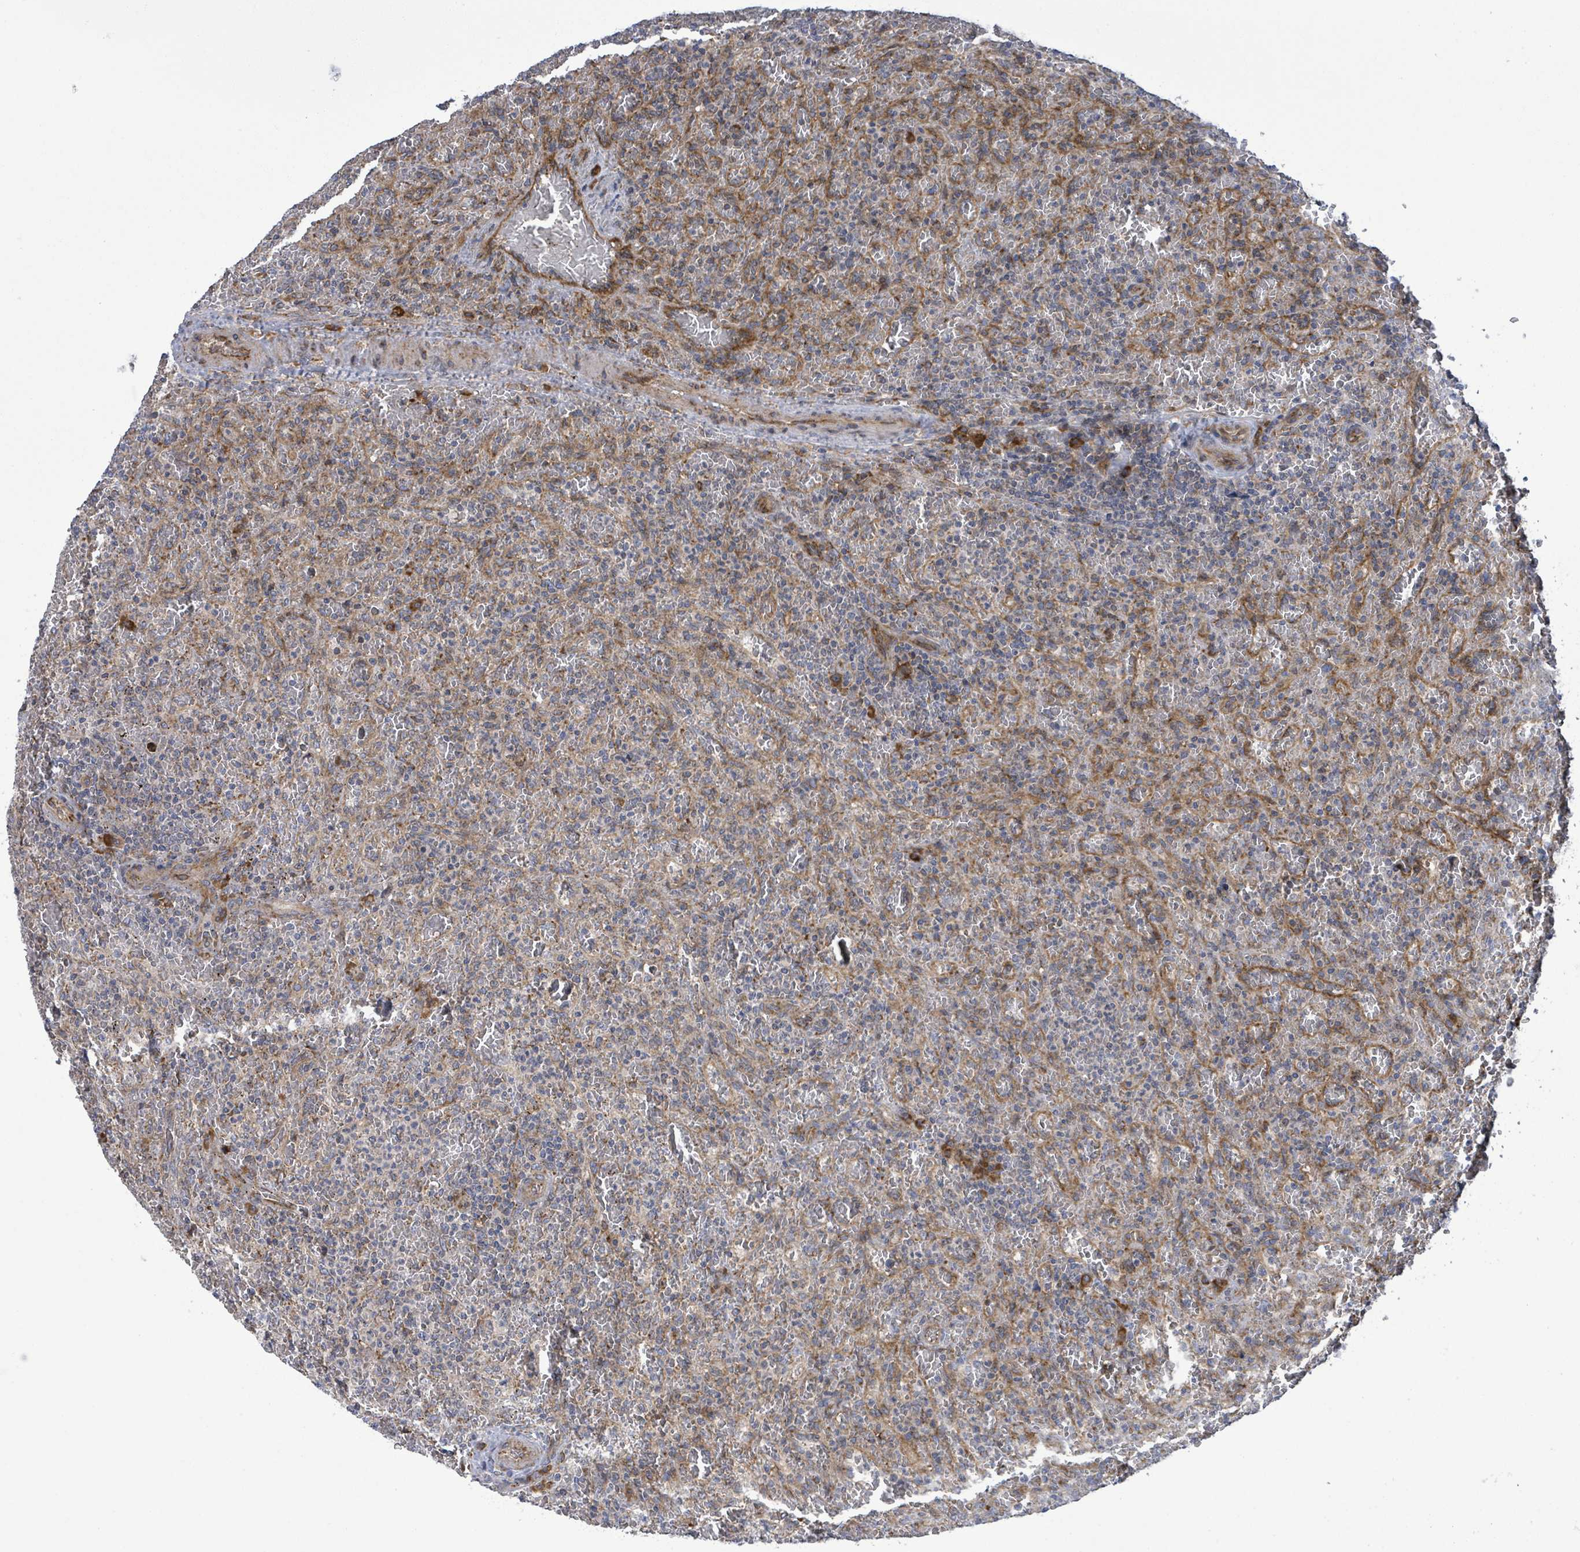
{"staining": {"intensity": "weak", "quantity": "<25%", "location": "cytoplasmic/membranous"}, "tissue": "lymphoma", "cell_type": "Tumor cells", "image_type": "cancer", "snomed": [{"axis": "morphology", "description": "Malignant lymphoma, non-Hodgkin's type, Low grade"}, {"axis": "topography", "description": "Spleen"}], "caption": "Immunohistochemistry photomicrograph of human low-grade malignant lymphoma, non-Hodgkin's type stained for a protein (brown), which displays no staining in tumor cells.", "gene": "NOMO1", "patient": {"sex": "female", "age": 64}}